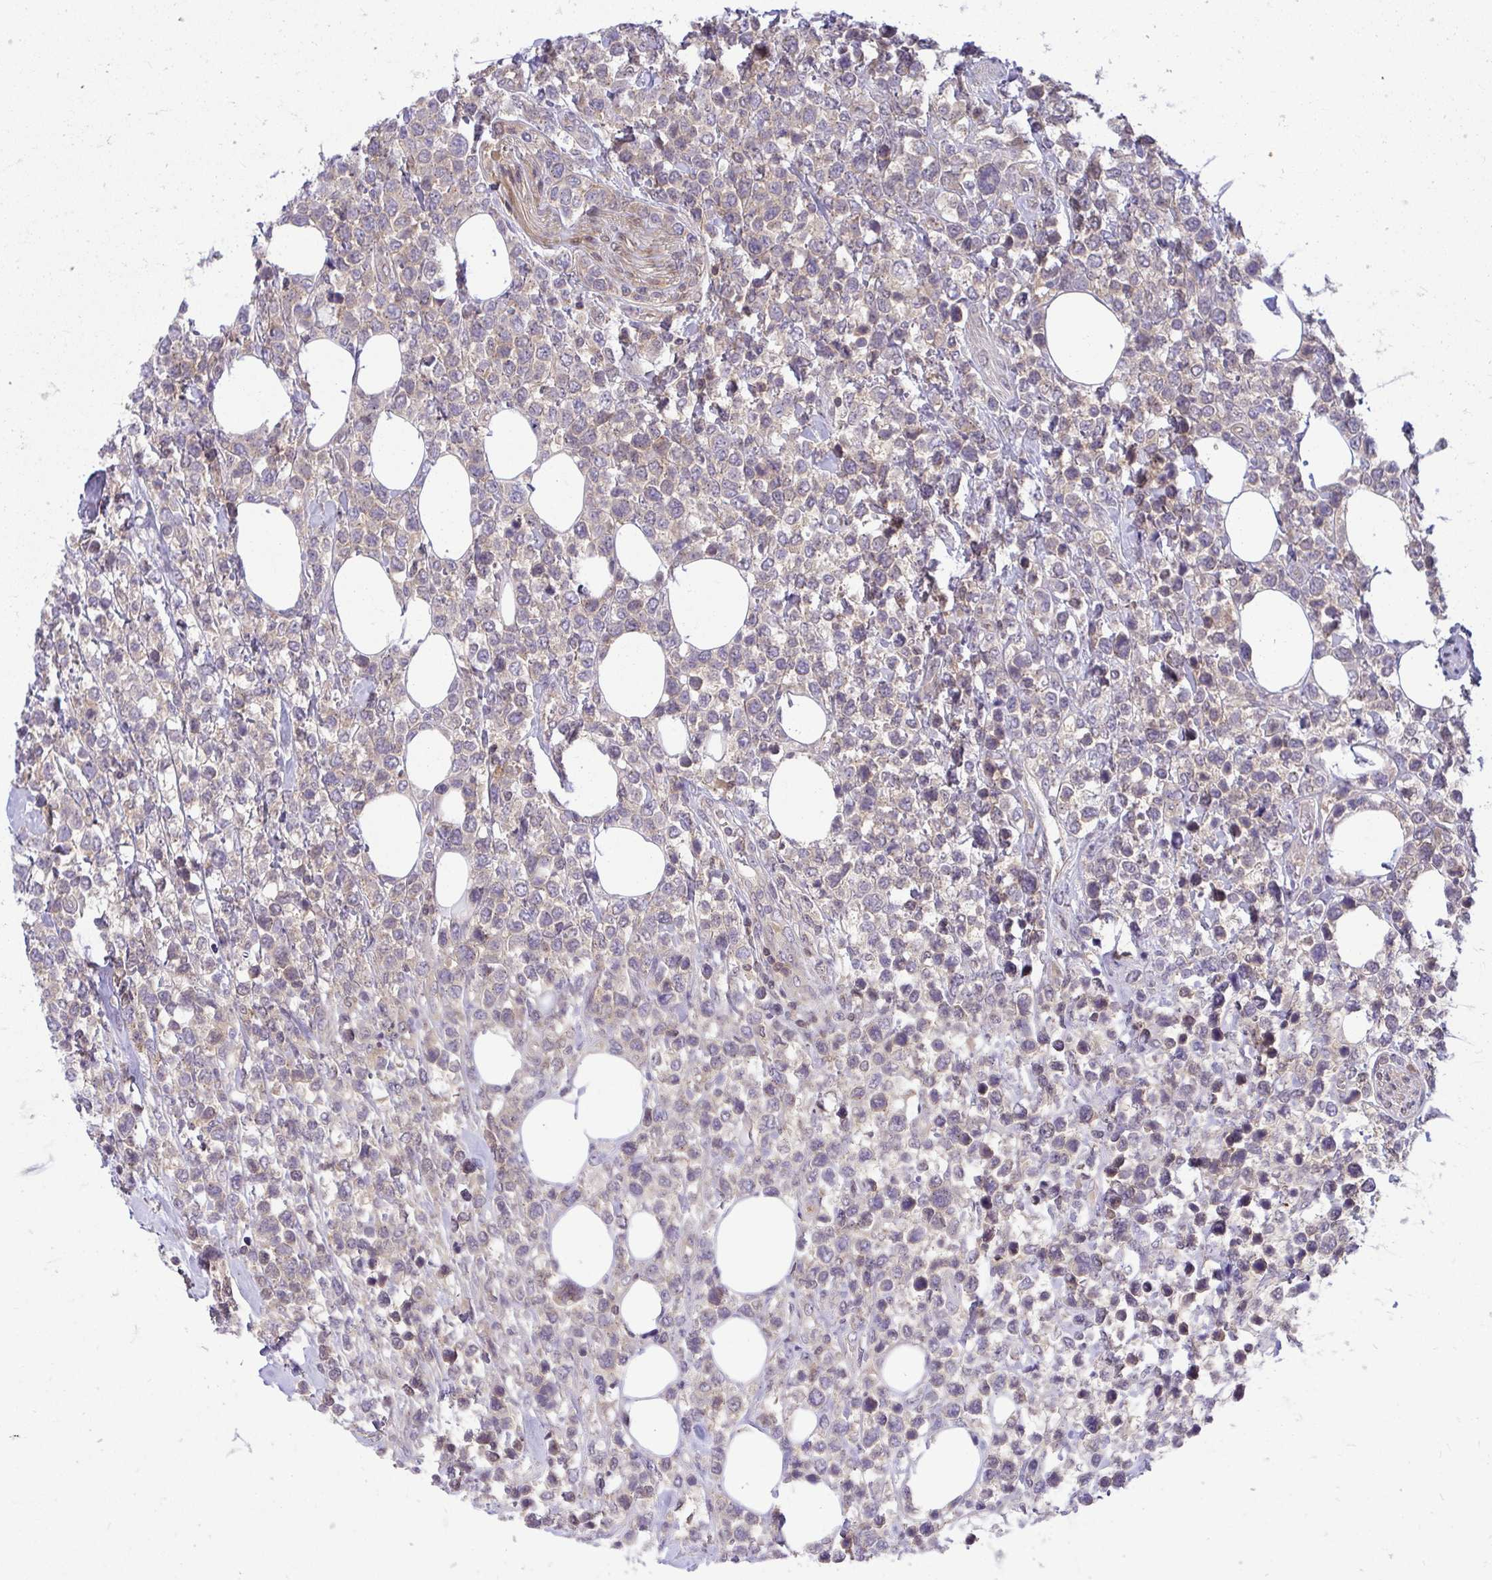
{"staining": {"intensity": "negative", "quantity": "none", "location": "none"}, "tissue": "lymphoma", "cell_type": "Tumor cells", "image_type": "cancer", "snomed": [{"axis": "morphology", "description": "Malignant lymphoma, non-Hodgkin's type, High grade"}, {"axis": "topography", "description": "Soft tissue"}], "caption": "IHC of lymphoma exhibits no positivity in tumor cells.", "gene": "HDHD2", "patient": {"sex": "female", "age": 56}}